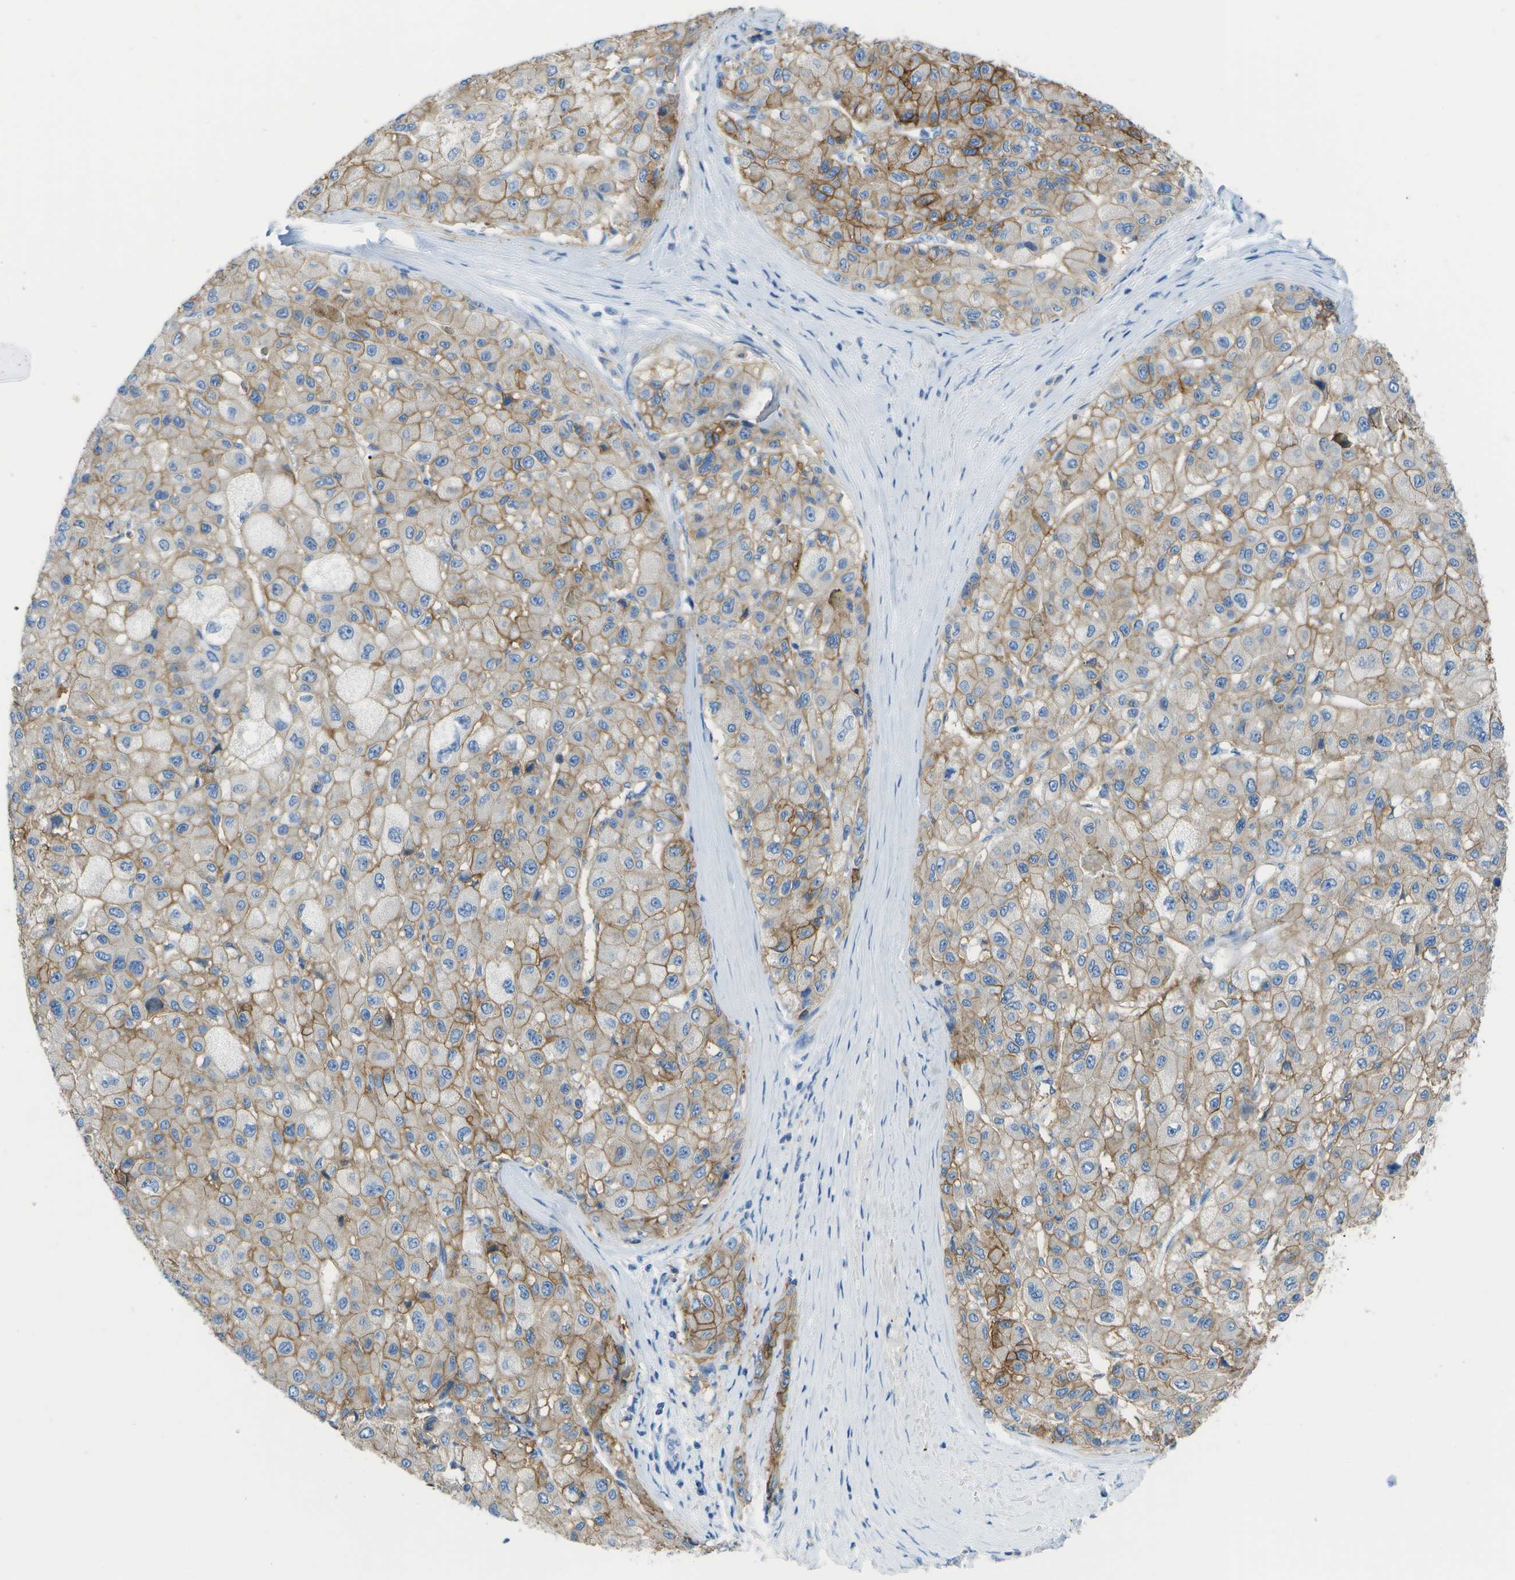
{"staining": {"intensity": "moderate", "quantity": ">75%", "location": "cytoplasmic/membranous"}, "tissue": "liver cancer", "cell_type": "Tumor cells", "image_type": "cancer", "snomed": [{"axis": "morphology", "description": "Carcinoma, Hepatocellular, NOS"}, {"axis": "topography", "description": "Liver"}], "caption": "Human hepatocellular carcinoma (liver) stained for a protein (brown) shows moderate cytoplasmic/membranous positive expression in about >75% of tumor cells.", "gene": "CD46", "patient": {"sex": "male", "age": 80}}